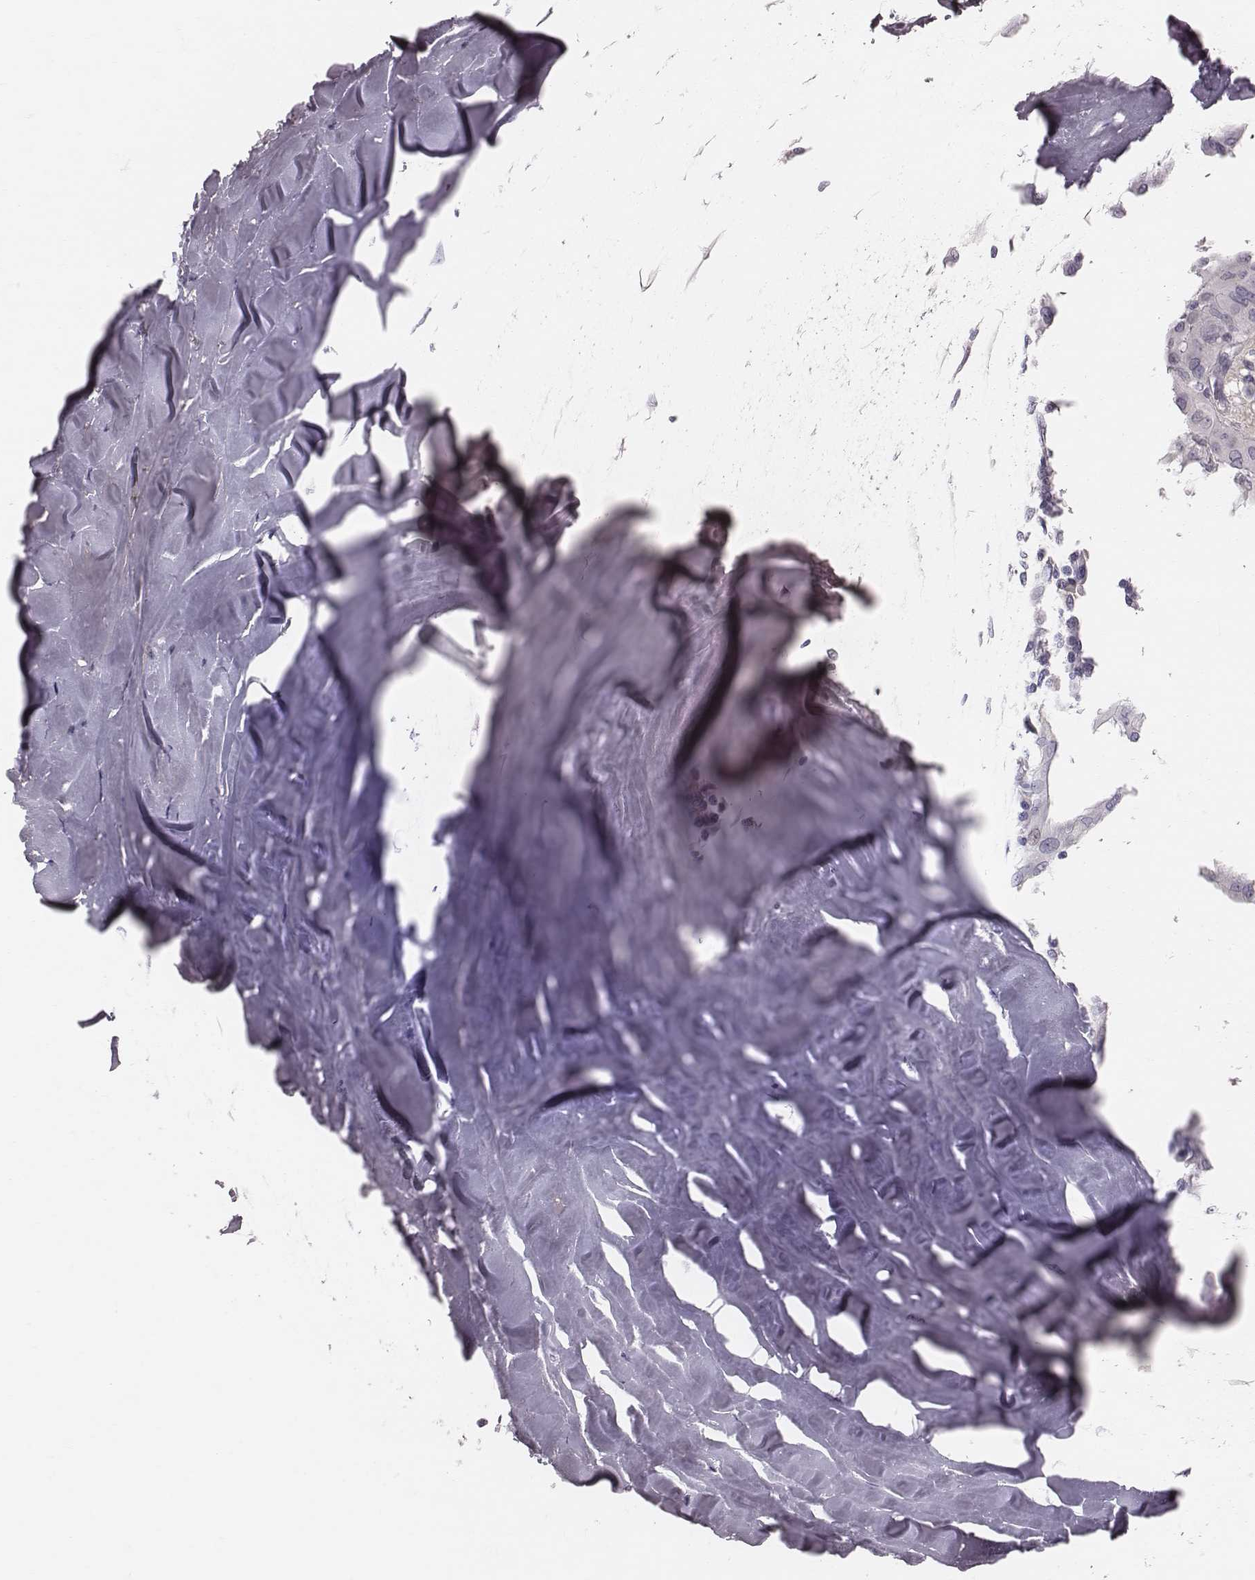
{"staining": {"intensity": "negative", "quantity": "none", "location": "none"}, "tissue": "thyroid cancer", "cell_type": "Tumor cells", "image_type": "cancer", "snomed": [{"axis": "morphology", "description": "Papillary adenocarcinoma, NOS"}, {"axis": "topography", "description": "Thyroid gland"}], "caption": "IHC micrograph of human thyroid cancer (papillary adenocarcinoma) stained for a protein (brown), which demonstrates no expression in tumor cells.", "gene": "CFTR", "patient": {"sex": "female", "age": 37}}